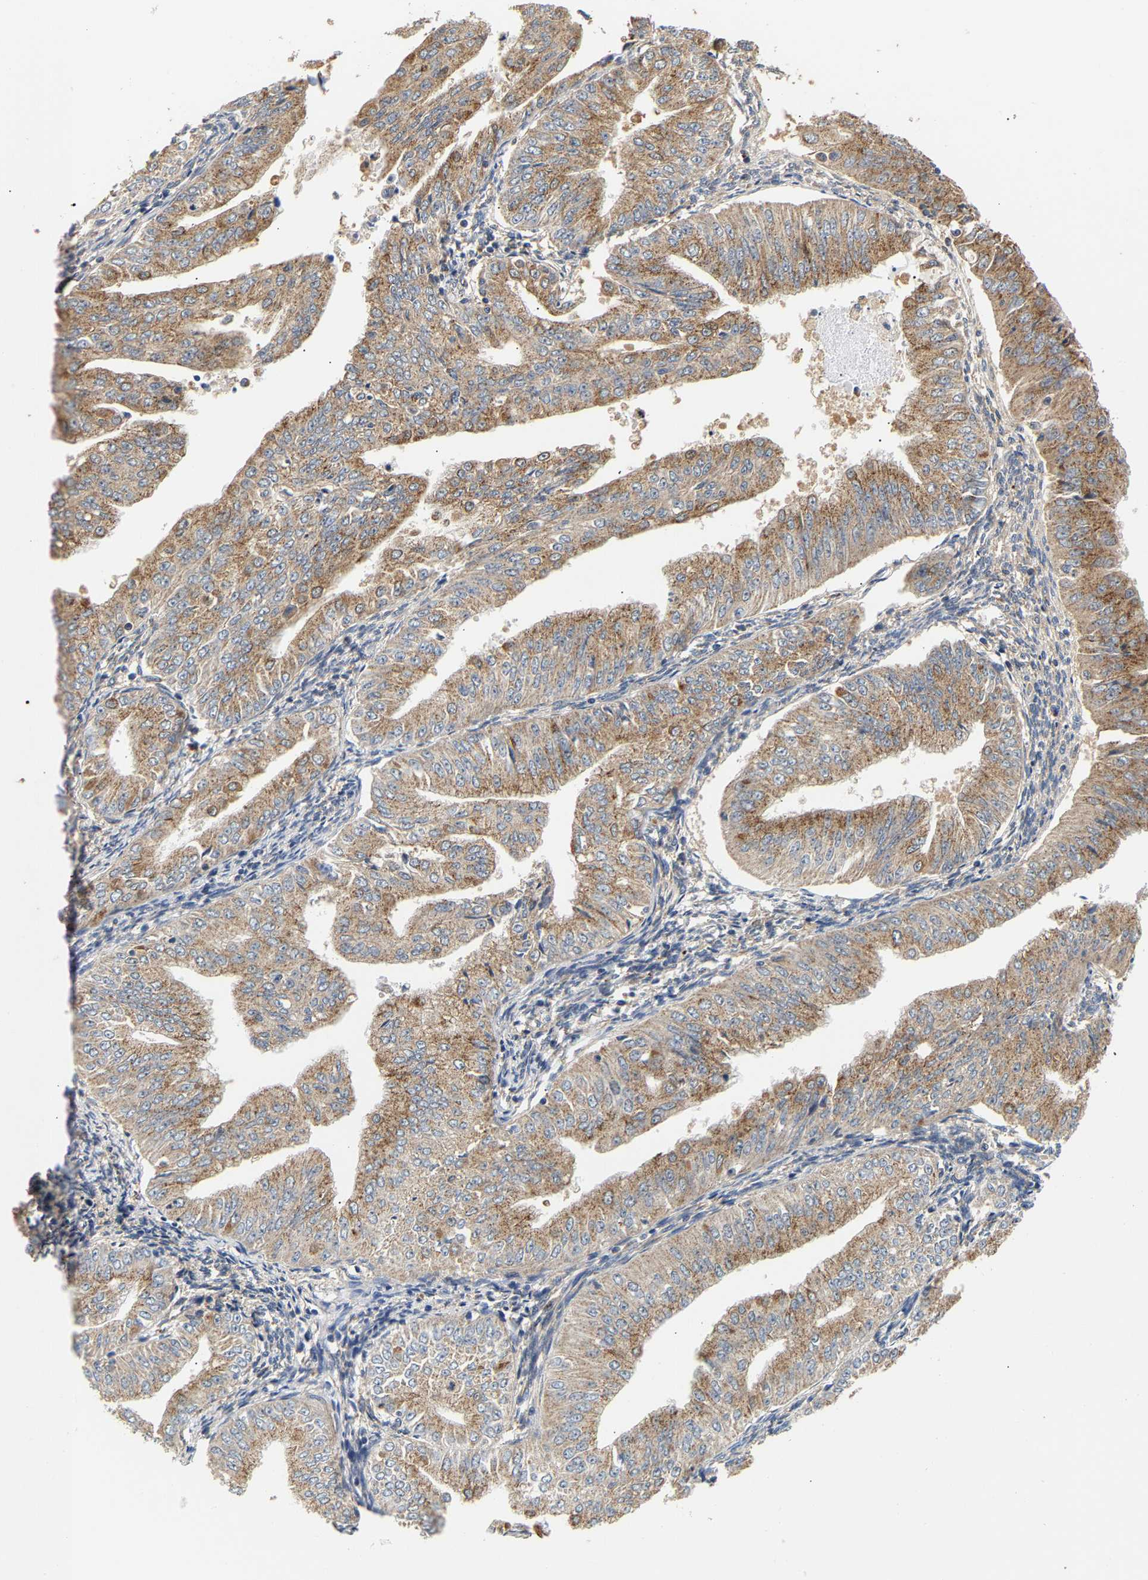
{"staining": {"intensity": "moderate", "quantity": ">75%", "location": "cytoplasmic/membranous"}, "tissue": "endometrial cancer", "cell_type": "Tumor cells", "image_type": "cancer", "snomed": [{"axis": "morphology", "description": "Normal tissue, NOS"}, {"axis": "morphology", "description": "Adenocarcinoma, NOS"}, {"axis": "topography", "description": "Endometrium"}], "caption": "Immunohistochemical staining of adenocarcinoma (endometrial) displays medium levels of moderate cytoplasmic/membranous positivity in about >75% of tumor cells. (IHC, brightfield microscopy, high magnification).", "gene": "PPID", "patient": {"sex": "female", "age": 53}}